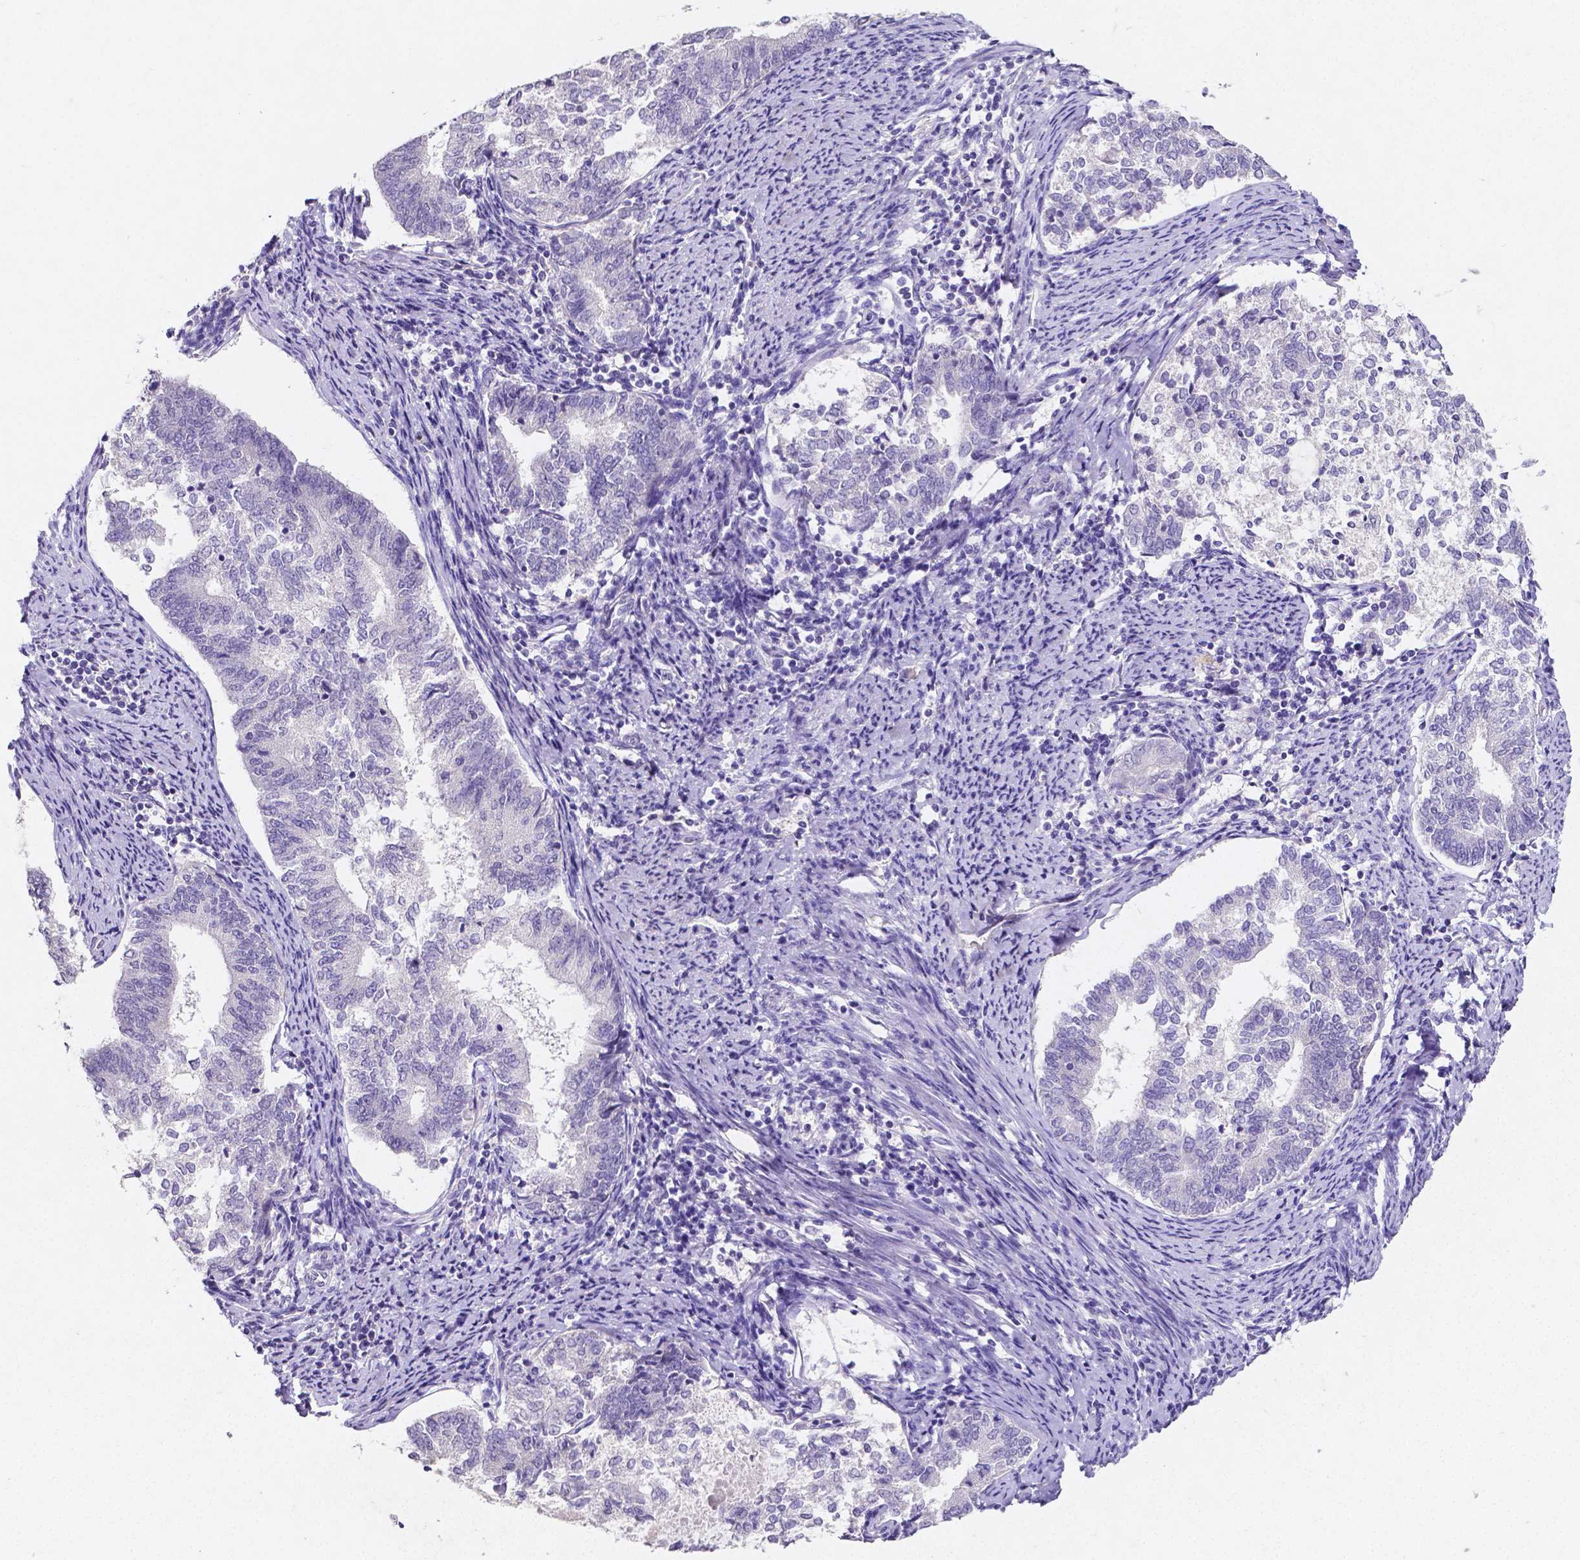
{"staining": {"intensity": "negative", "quantity": "none", "location": "none"}, "tissue": "endometrial cancer", "cell_type": "Tumor cells", "image_type": "cancer", "snomed": [{"axis": "morphology", "description": "Adenocarcinoma, NOS"}, {"axis": "topography", "description": "Endometrium"}], "caption": "Endometrial cancer (adenocarcinoma) was stained to show a protein in brown. There is no significant expression in tumor cells.", "gene": "SATB2", "patient": {"sex": "female", "age": 65}}